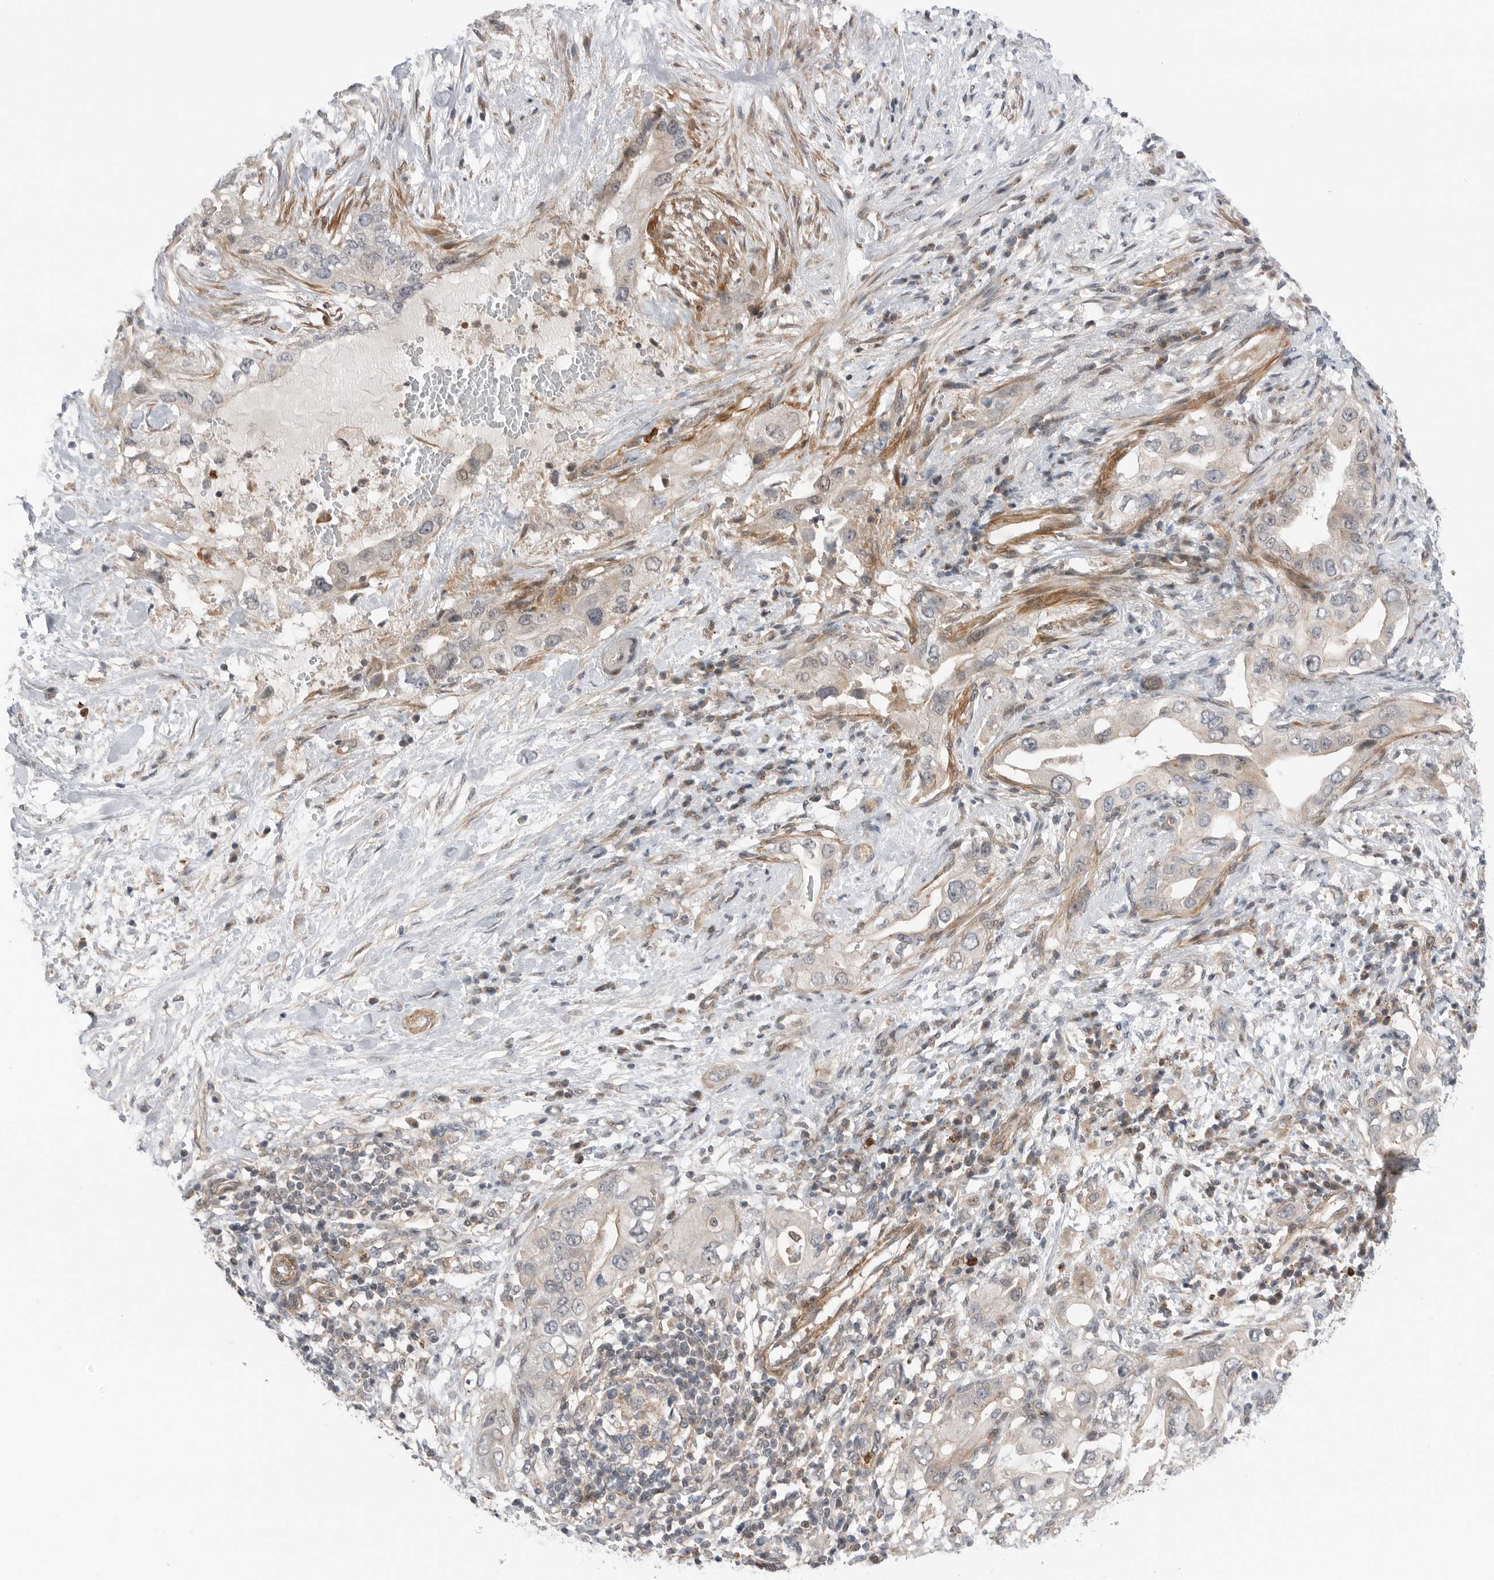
{"staining": {"intensity": "negative", "quantity": "none", "location": "none"}, "tissue": "pancreatic cancer", "cell_type": "Tumor cells", "image_type": "cancer", "snomed": [{"axis": "morphology", "description": "Inflammation, NOS"}, {"axis": "morphology", "description": "Adenocarcinoma, NOS"}, {"axis": "topography", "description": "Pancreas"}], "caption": "Tumor cells are negative for brown protein staining in pancreatic adenocarcinoma.", "gene": "PEAK1", "patient": {"sex": "female", "age": 56}}